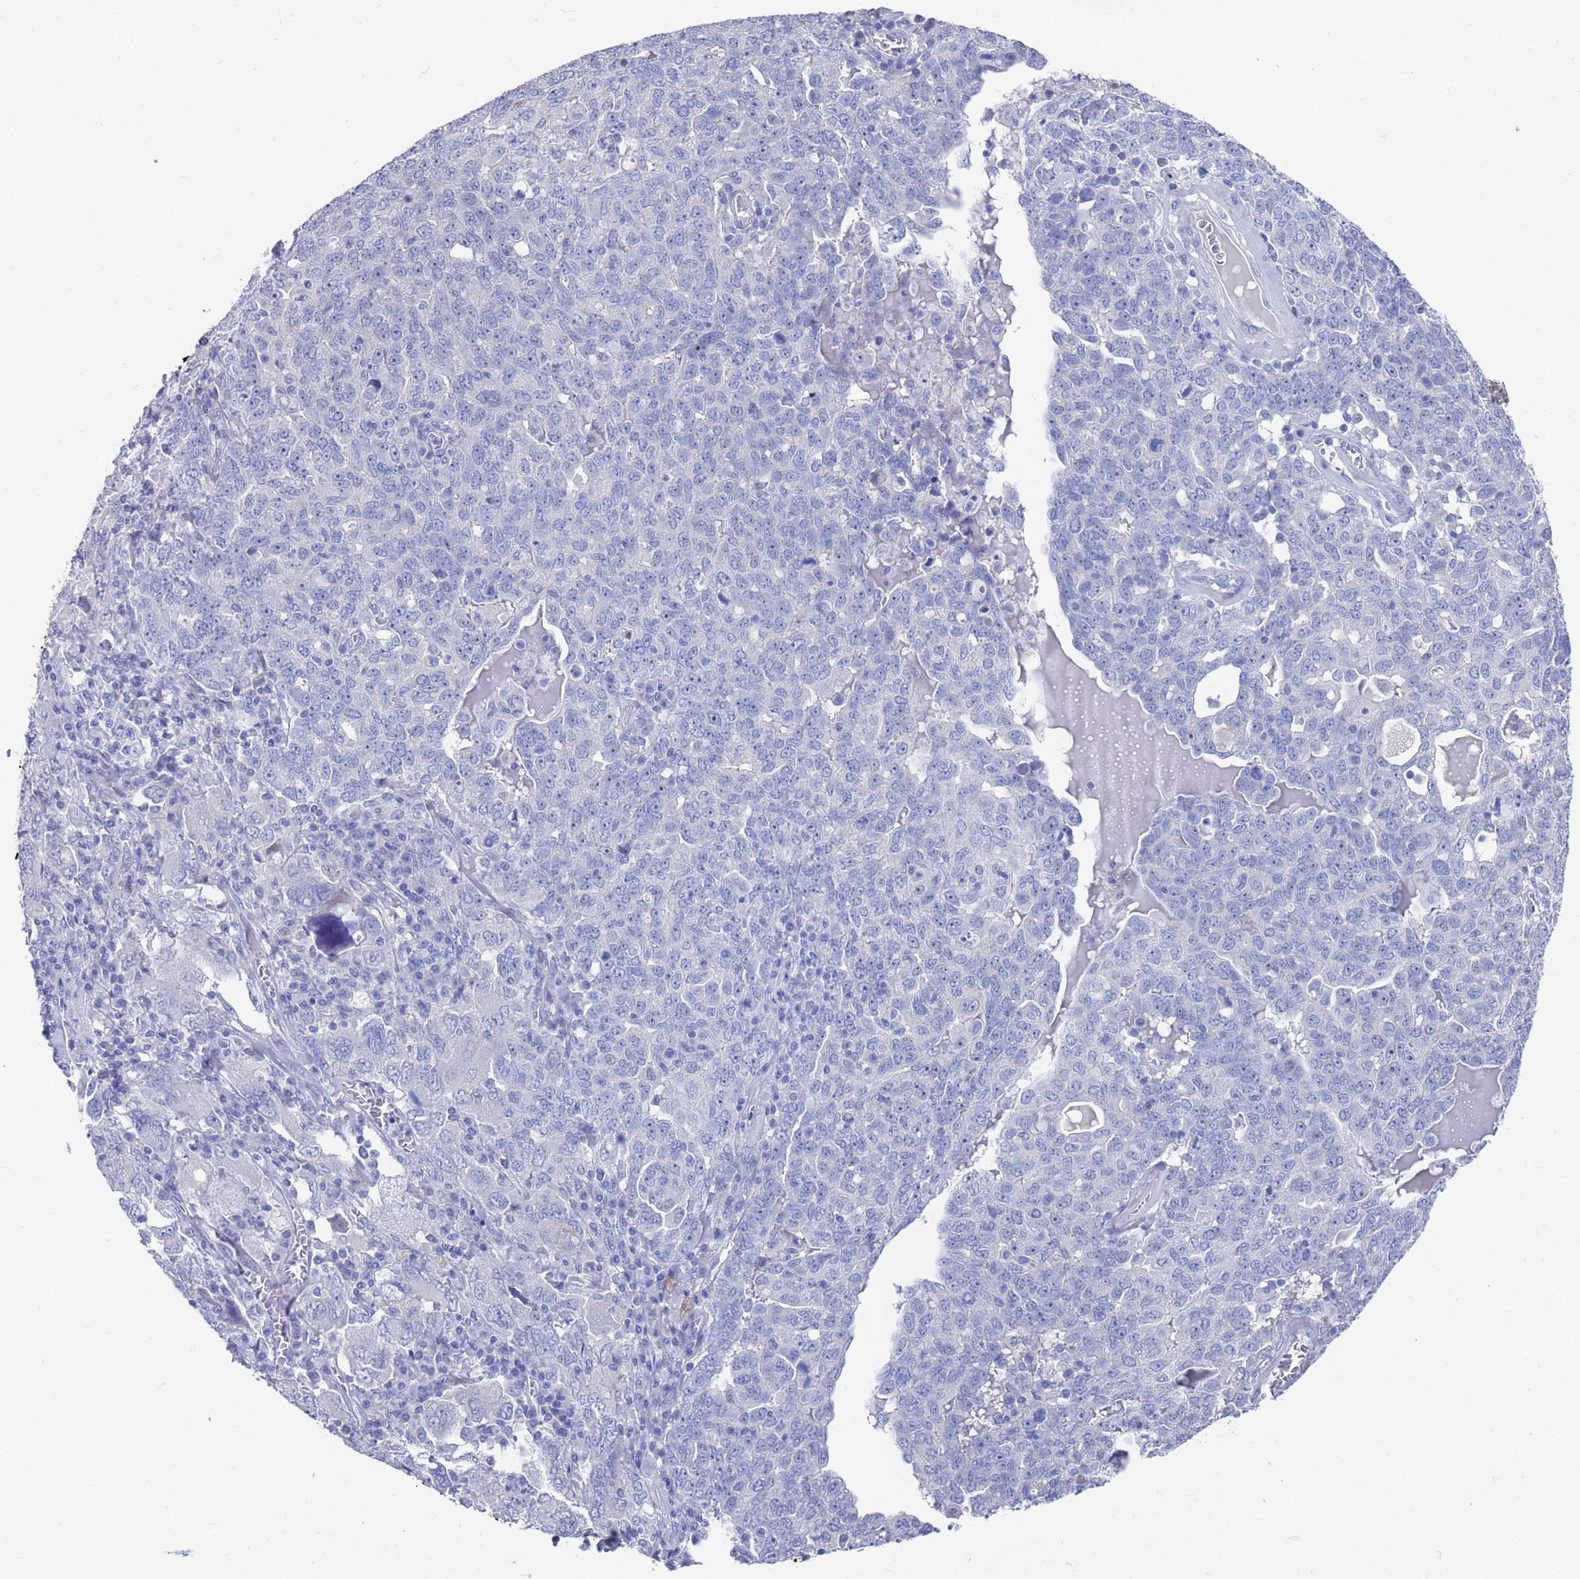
{"staining": {"intensity": "negative", "quantity": "none", "location": "none"}, "tissue": "ovarian cancer", "cell_type": "Tumor cells", "image_type": "cancer", "snomed": [{"axis": "morphology", "description": "Carcinoma, endometroid"}, {"axis": "topography", "description": "Ovary"}], "caption": "Image shows no protein staining in tumor cells of ovarian cancer (endometroid carcinoma) tissue.", "gene": "MTMR2", "patient": {"sex": "female", "age": 62}}